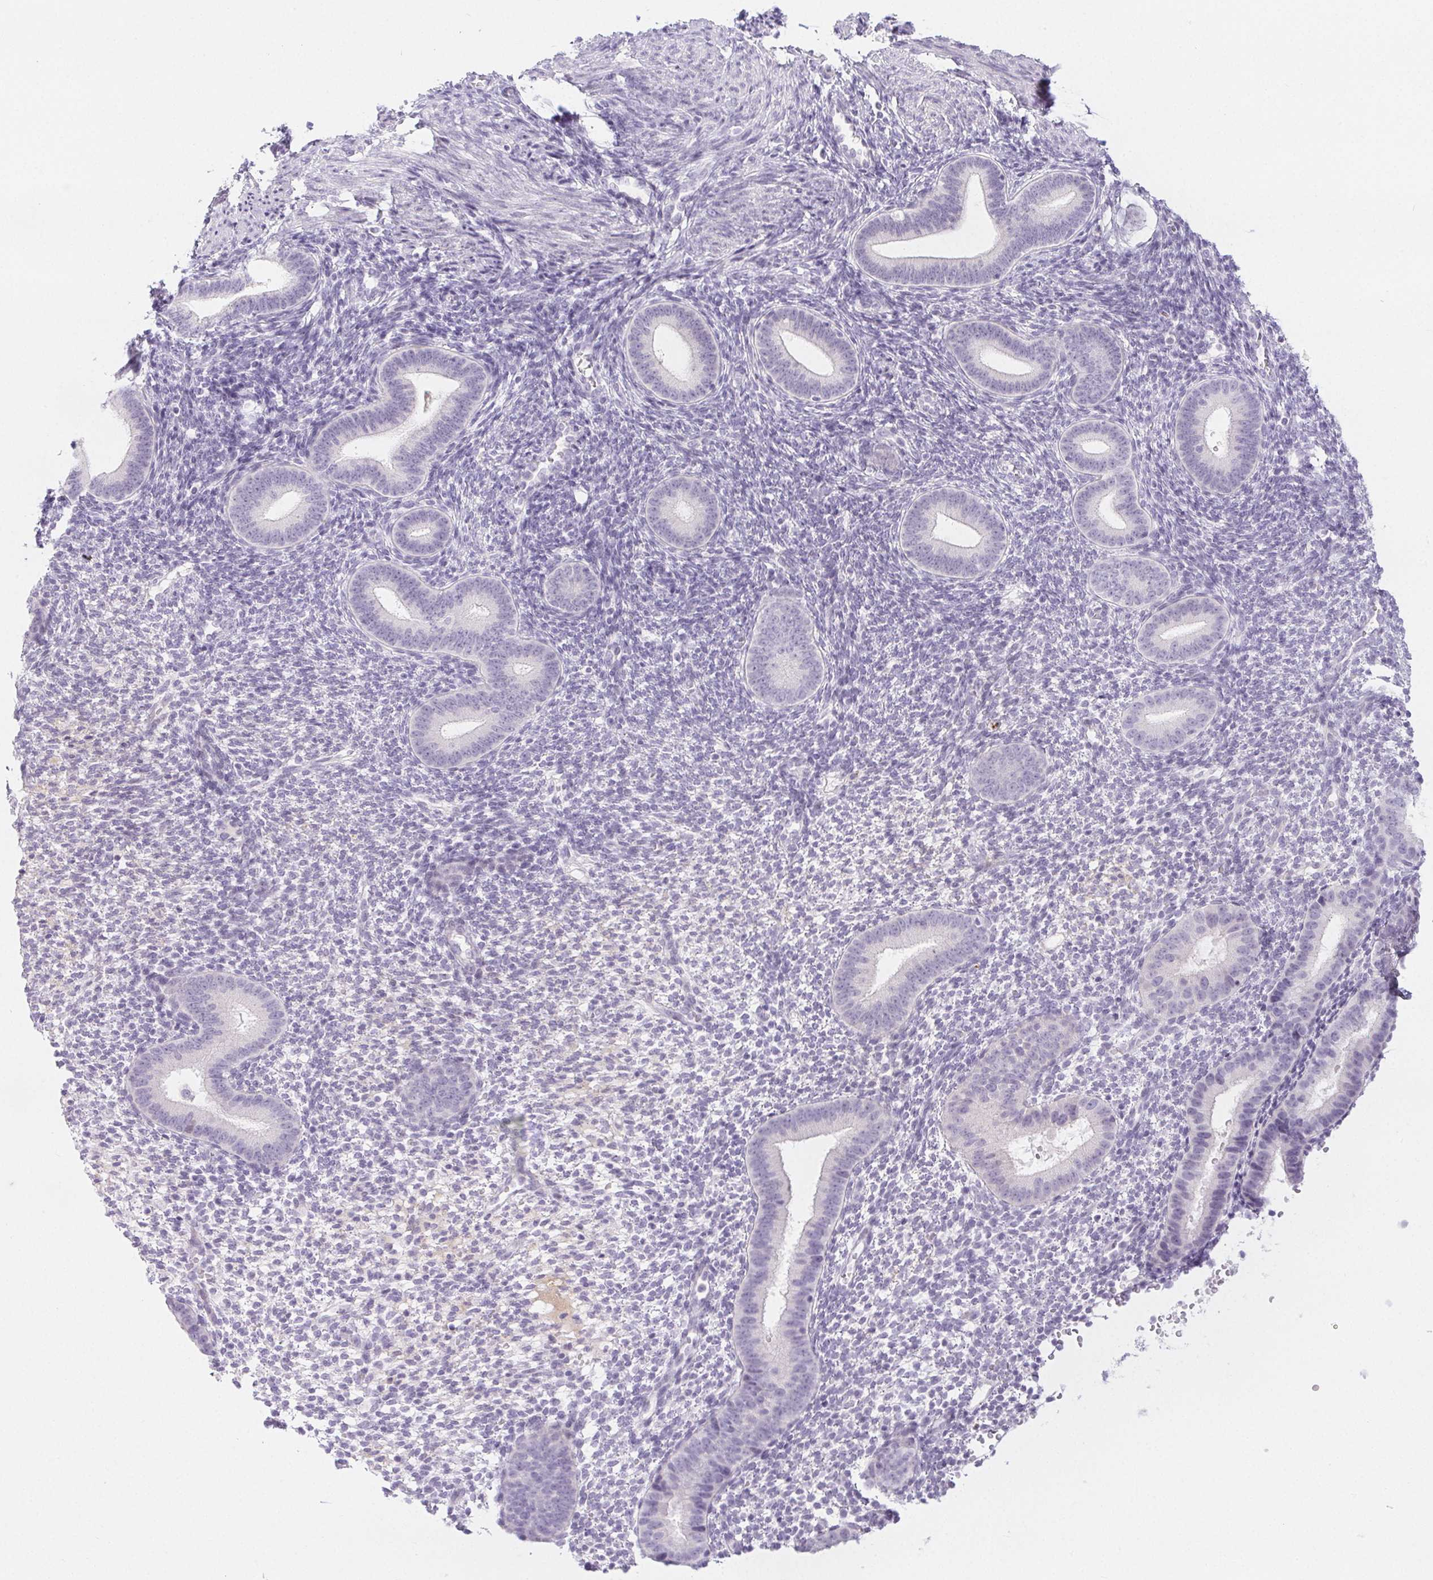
{"staining": {"intensity": "negative", "quantity": "none", "location": "none"}, "tissue": "endometrium", "cell_type": "Cells in endometrial stroma", "image_type": "normal", "snomed": [{"axis": "morphology", "description": "Normal tissue, NOS"}, {"axis": "topography", "description": "Endometrium"}], "caption": "High magnification brightfield microscopy of normal endometrium stained with DAB (3,3'-diaminobenzidine) (brown) and counterstained with hematoxylin (blue): cells in endometrial stroma show no significant staining. (Brightfield microscopy of DAB (3,3'-diaminobenzidine) immunohistochemistry (IHC) at high magnification).", "gene": "PI3", "patient": {"sex": "female", "age": 40}}